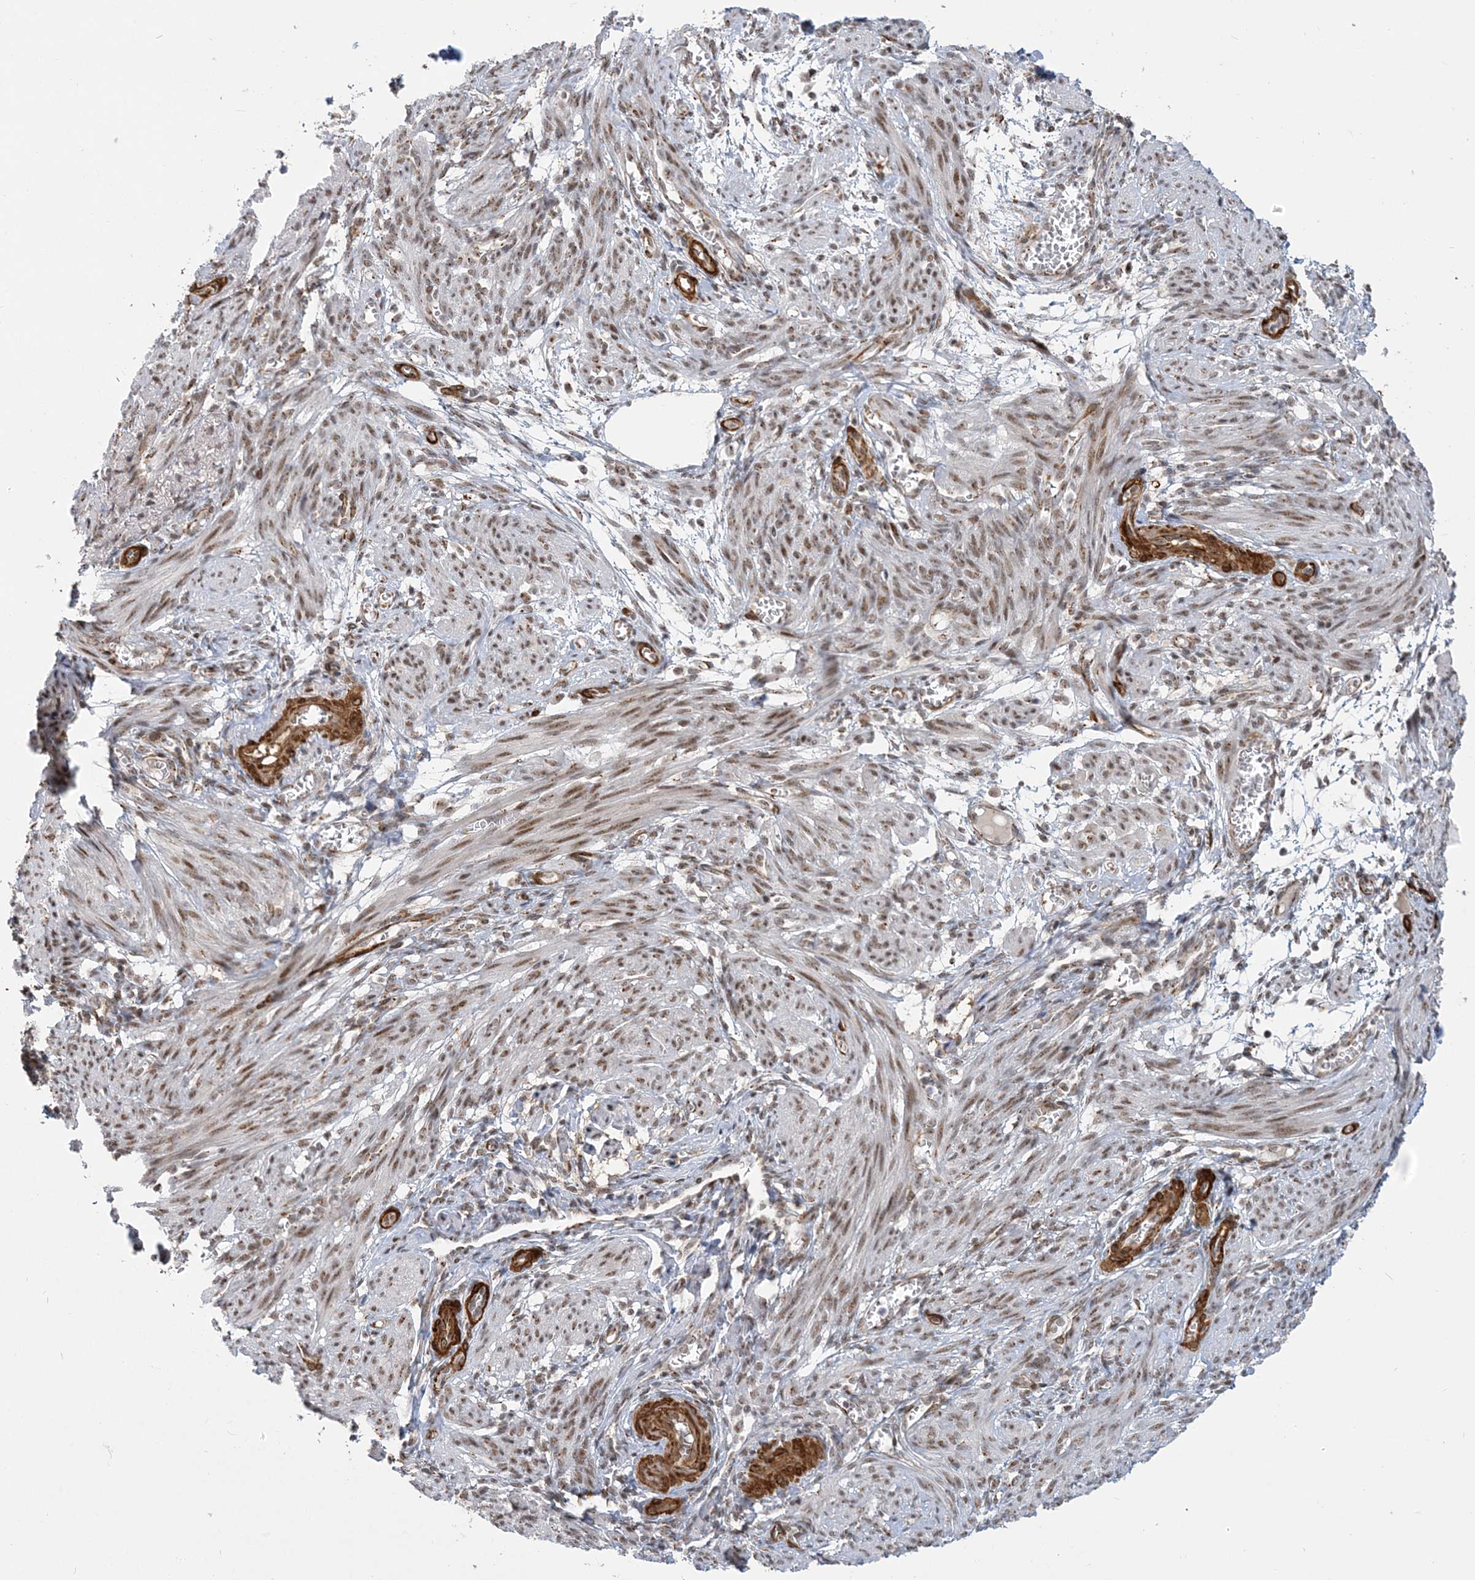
{"staining": {"intensity": "moderate", "quantity": ">75%", "location": "nuclear"}, "tissue": "smooth muscle", "cell_type": "Smooth muscle cells", "image_type": "normal", "snomed": [{"axis": "morphology", "description": "Normal tissue, NOS"}, {"axis": "topography", "description": "Smooth muscle"}], "caption": "Smooth muscle cells show moderate nuclear expression in about >75% of cells in normal smooth muscle. (DAB (3,3'-diaminobenzidine) IHC with brightfield microscopy, high magnification).", "gene": "PLRG1", "patient": {"sex": "female", "age": 39}}